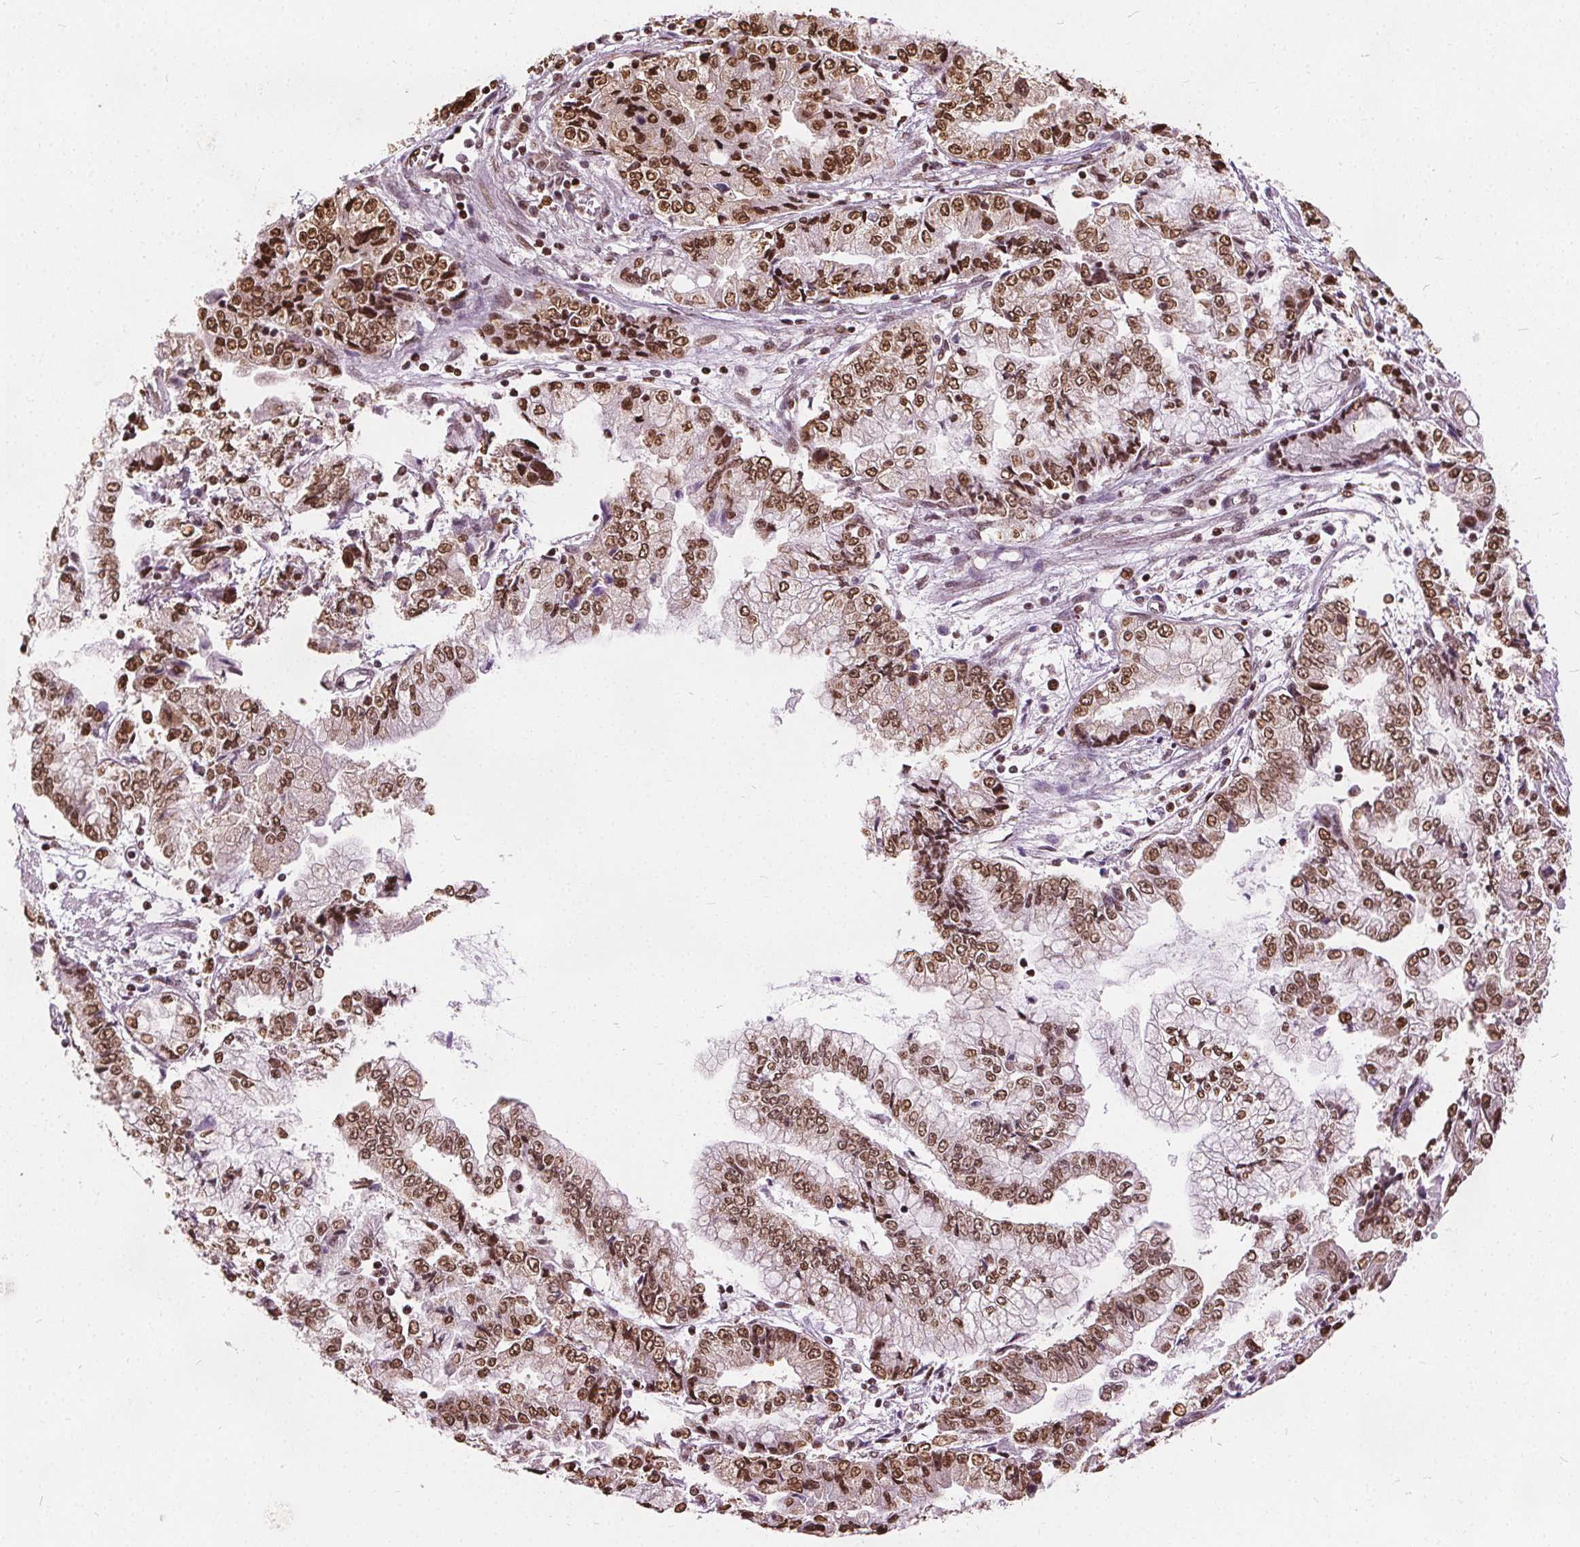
{"staining": {"intensity": "moderate", "quantity": ">75%", "location": "nuclear"}, "tissue": "stomach cancer", "cell_type": "Tumor cells", "image_type": "cancer", "snomed": [{"axis": "morphology", "description": "Adenocarcinoma, NOS"}, {"axis": "topography", "description": "Stomach, upper"}], "caption": "This image shows IHC staining of human stomach cancer, with medium moderate nuclear expression in about >75% of tumor cells.", "gene": "ISLR2", "patient": {"sex": "female", "age": 74}}